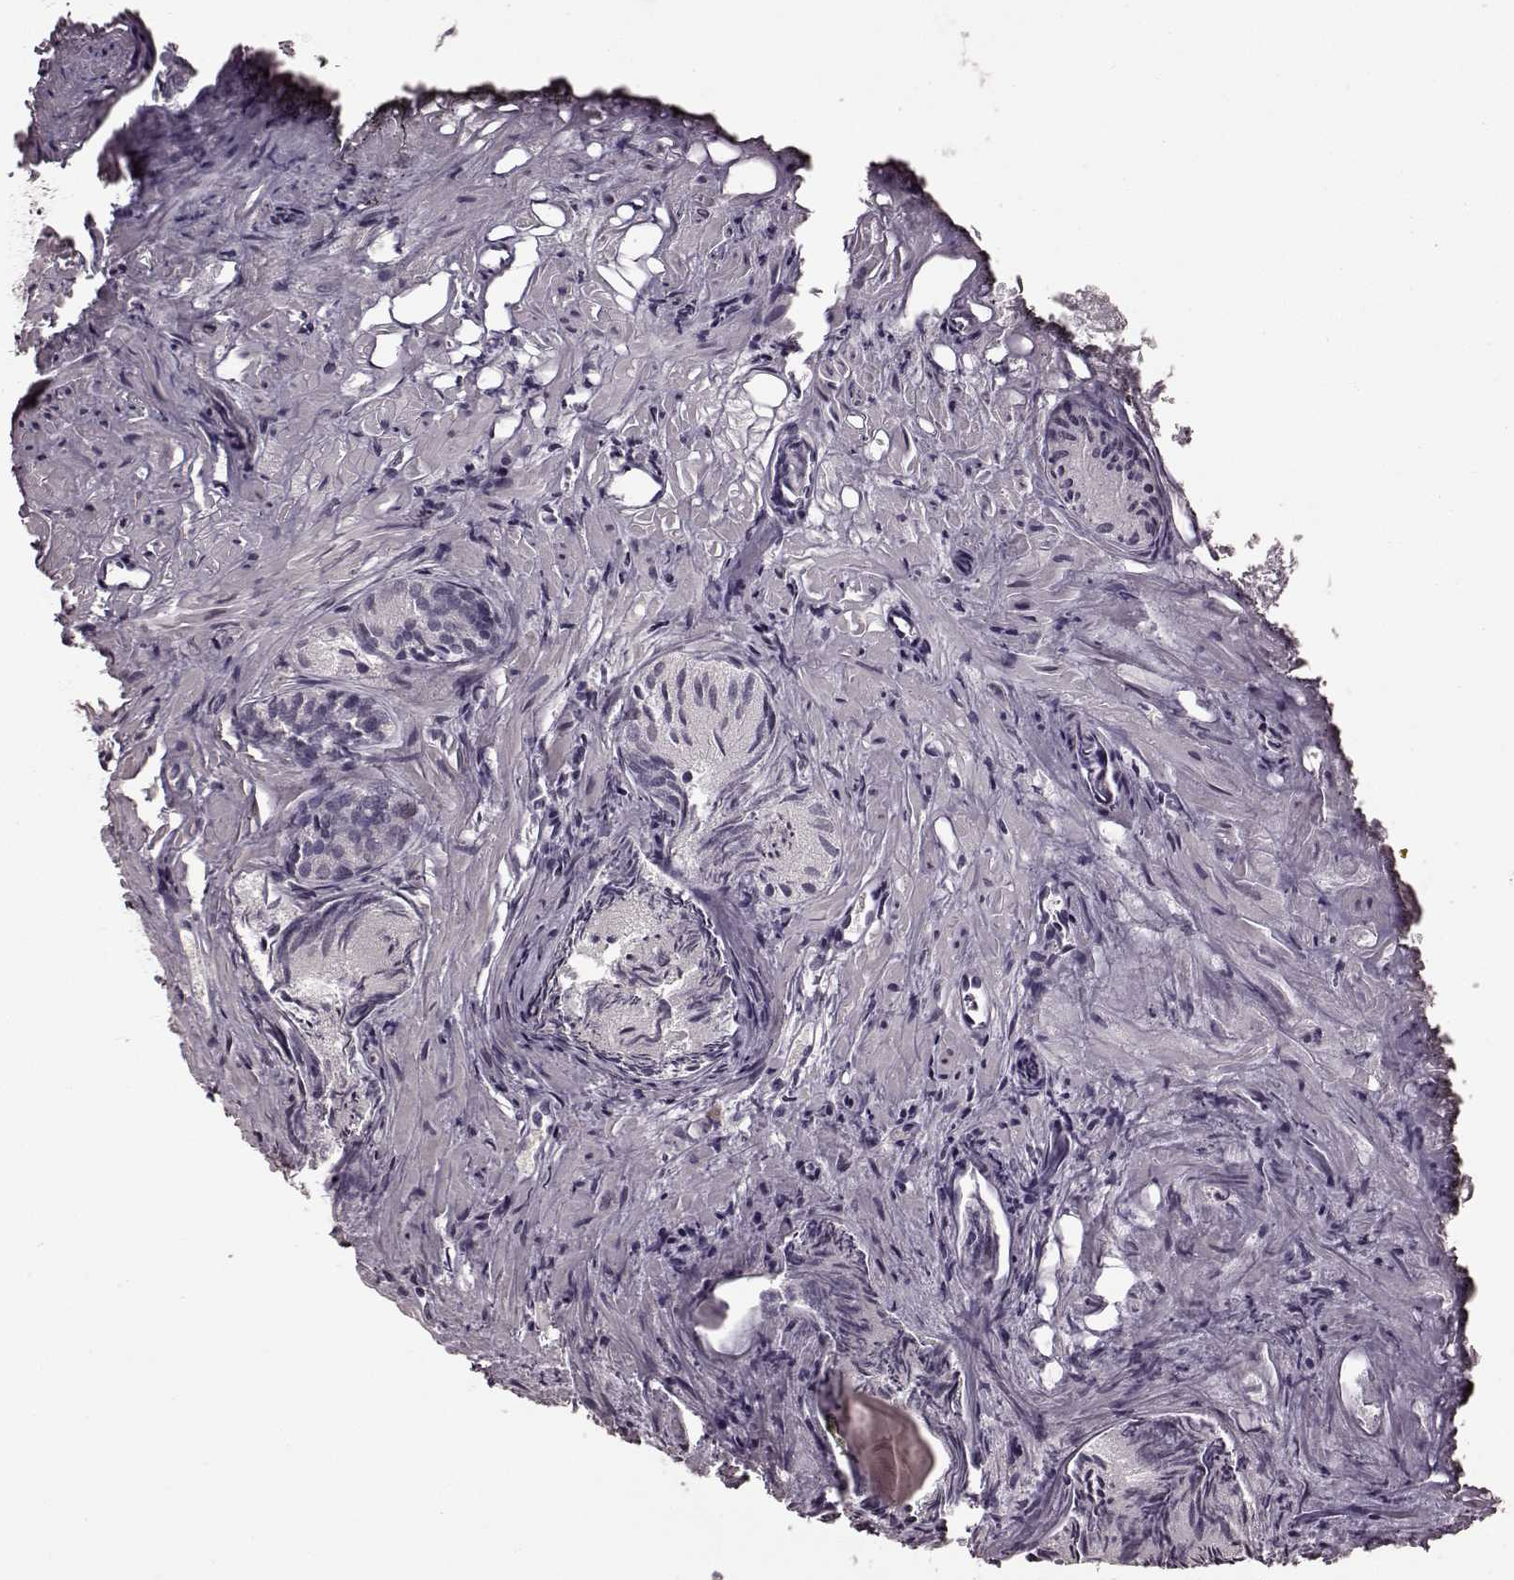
{"staining": {"intensity": "negative", "quantity": "none", "location": "none"}, "tissue": "prostate cancer", "cell_type": "Tumor cells", "image_type": "cancer", "snomed": [{"axis": "morphology", "description": "Adenocarcinoma, High grade"}, {"axis": "topography", "description": "Prostate"}], "caption": "Prostate cancer was stained to show a protein in brown. There is no significant staining in tumor cells. (DAB immunohistochemistry (IHC), high magnification).", "gene": "CCNA2", "patient": {"sex": "male", "age": 81}}